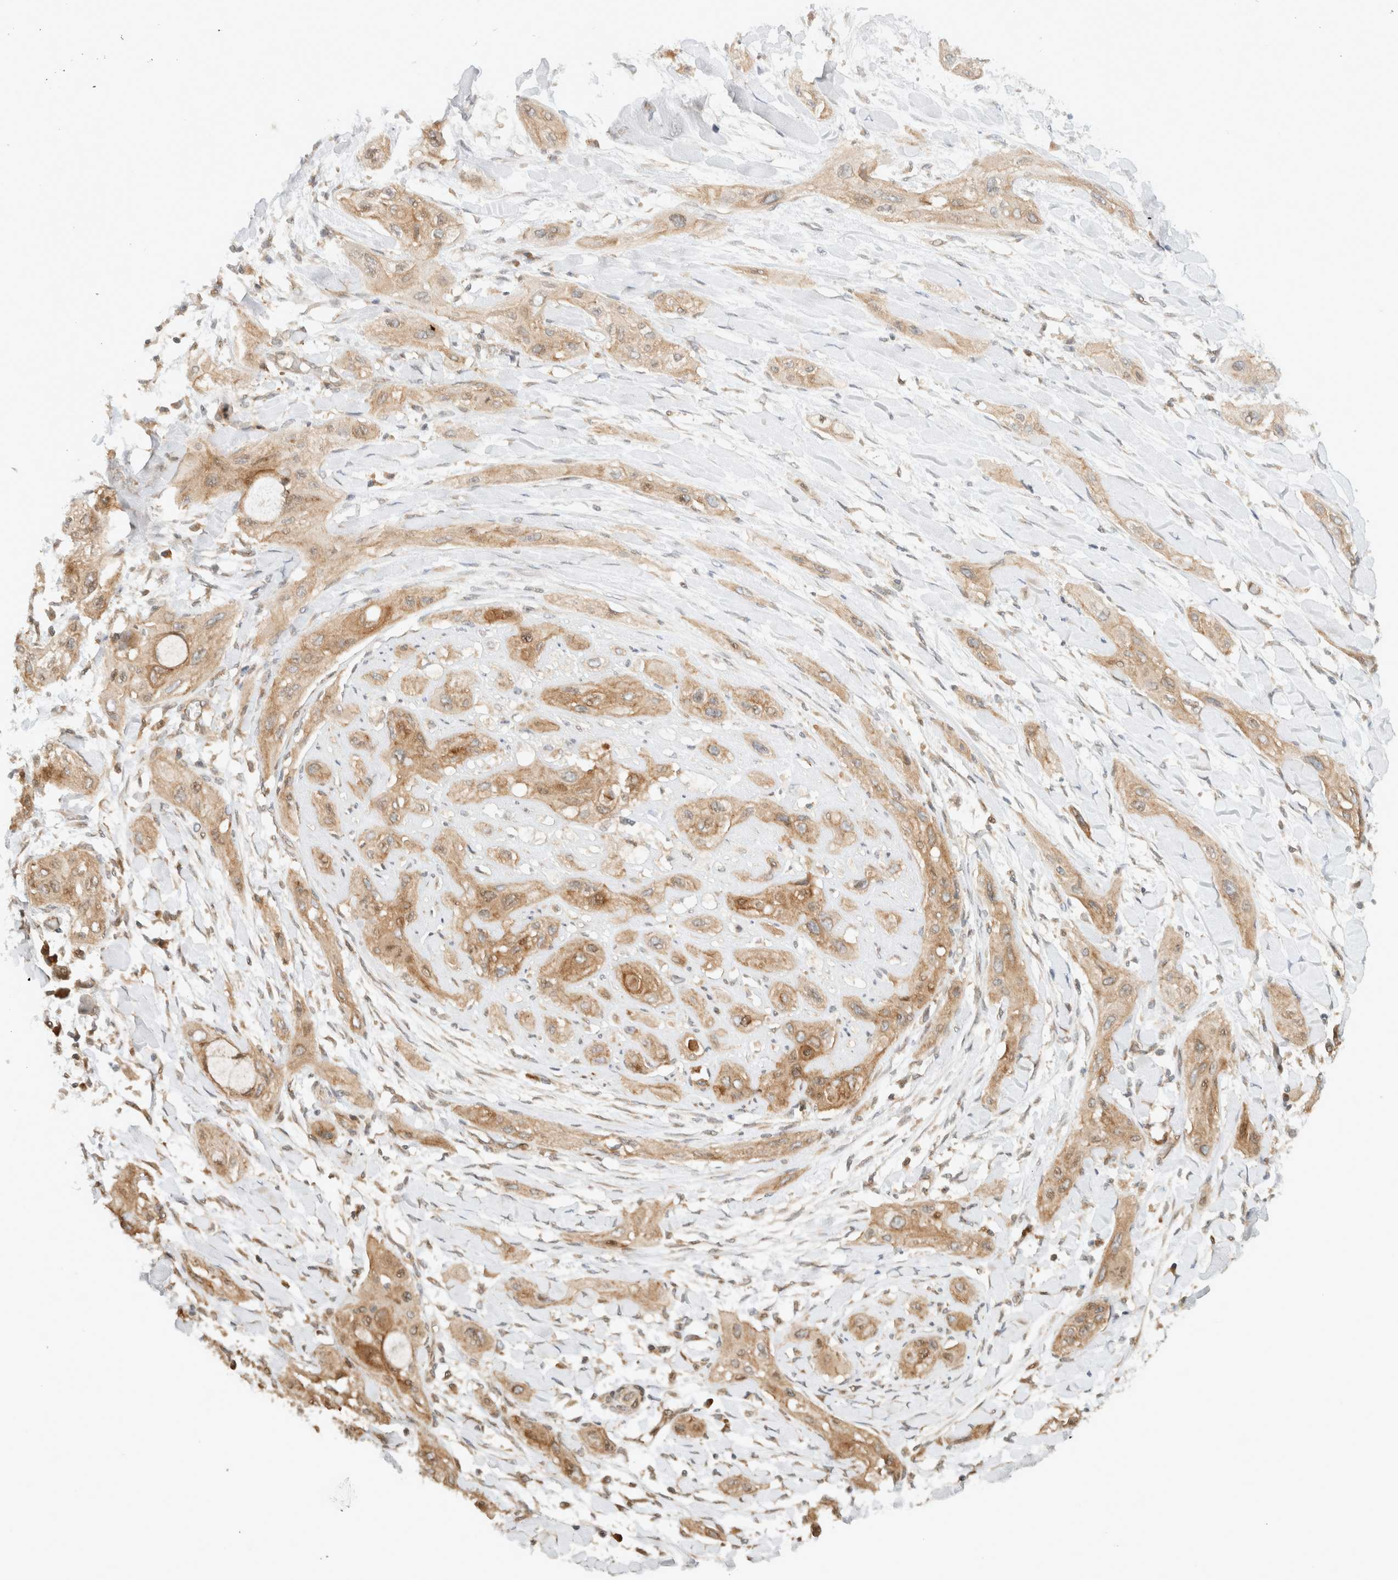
{"staining": {"intensity": "moderate", "quantity": ">75%", "location": "cytoplasmic/membranous"}, "tissue": "lung cancer", "cell_type": "Tumor cells", "image_type": "cancer", "snomed": [{"axis": "morphology", "description": "Squamous cell carcinoma, NOS"}, {"axis": "topography", "description": "Lung"}], "caption": "Immunohistochemistry (IHC) histopathology image of lung cancer stained for a protein (brown), which demonstrates medium levels of moderate cytoplasmic/membranous expression in approximately >75% of tumor cells.", "gene": "ARFGEF2", "patient": {"sex": "female", "age": 47}}